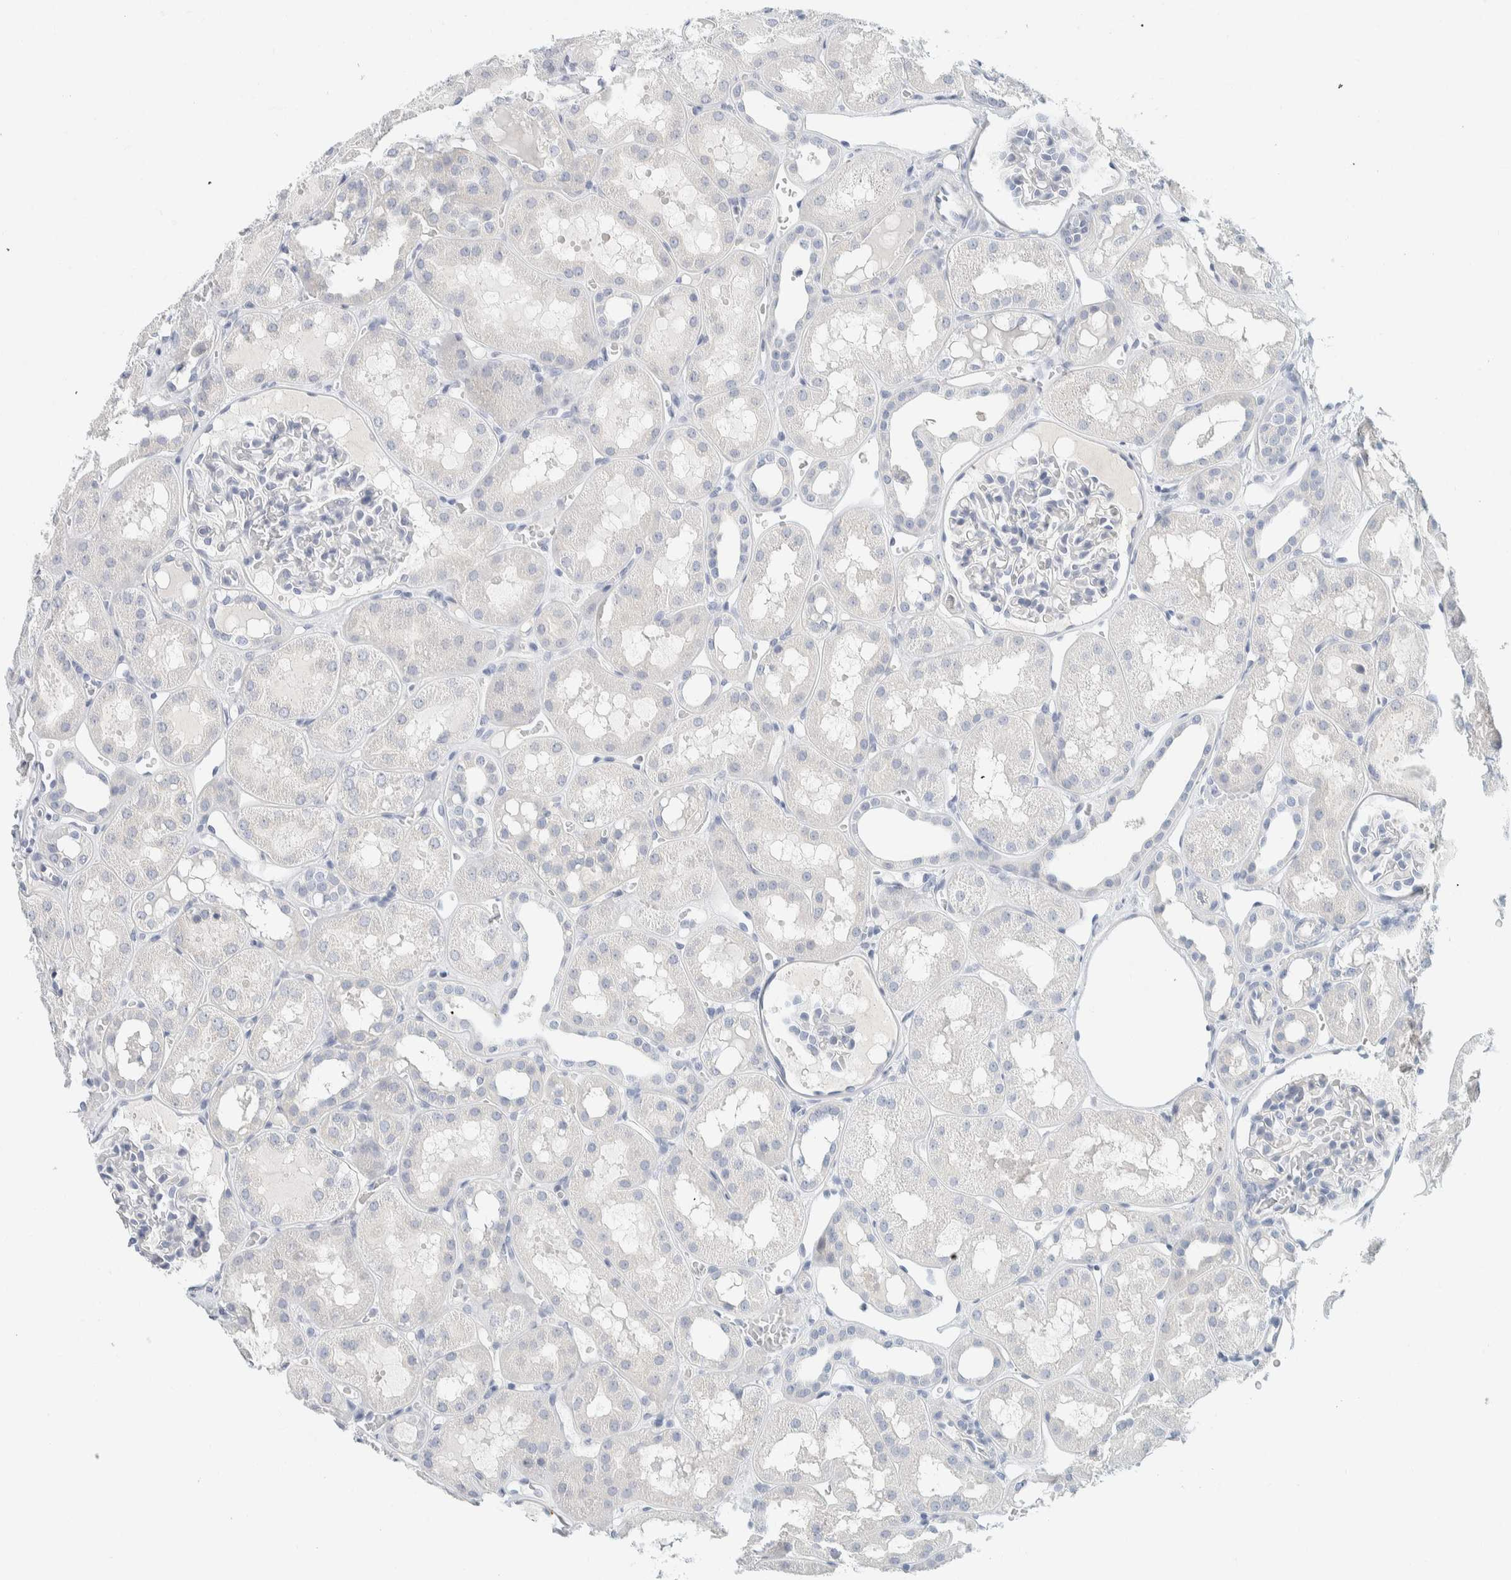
{"staining": {"intensity": "negative", "quantity": "none", "location": "none"}, "tissue": "kidney", "cell_type": "Cells in glomeruli", "image_type": "normal", "snomed": [{"axis": "morphology", "description": "Normal tissue, NOS"}, {"axis": "topography", "description": "Kidney"}, {"axis": "topography", "description": "Urinary bladder"}], "caption": "DAB (3,3'-diaminobenzidine) immunohistochemical staining of normal human kidney displays no significant staining in cells in glomeruli. The staining is performed using DAB brown chromogen with nuclei counter-stained in using hematoxylin.", "gene": "ALOX12B", "patient": {"sex": "male", "age": 16}}